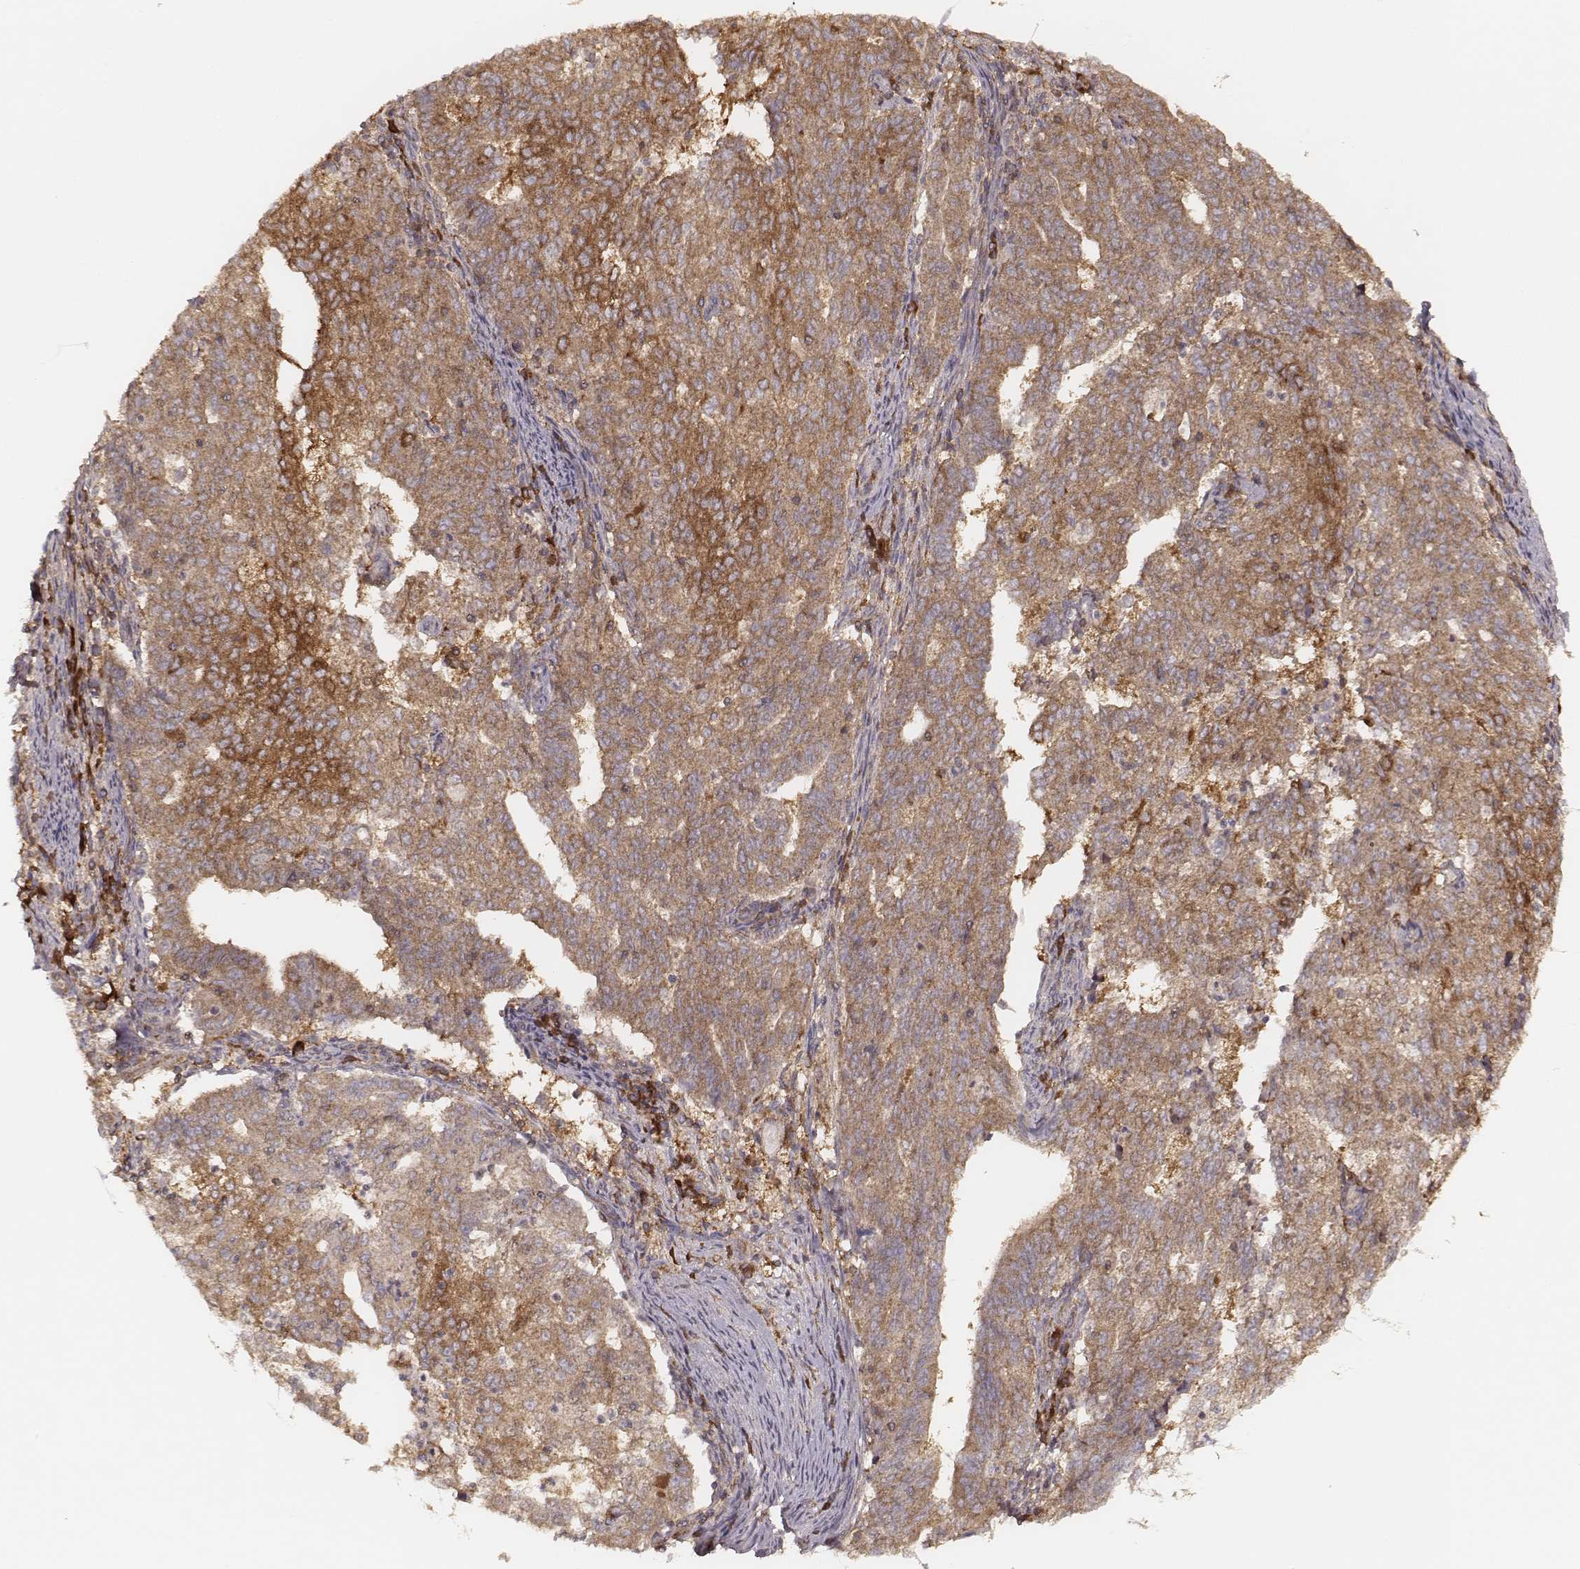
{"staining": {"intensity": "strong", "quantity": "<25%", "location": "cytoplasmic/membranous"}, "tissue": "endometrial cancer", "cell_type": "Tumor cells", "image_type": "cancer", "snomed": [{"axis": "morphology", "description": "Adenocarcinoma, NOS"}, {"axis": "topography", "description": "Endometrium"}], "caption": "Endometrial cancer (adenocarcinoma) tissue displays strong cytoplasmic/membranous positivity in about <25% of tumor cells, visualized by immunohistochemistry.", "gene": "CARS1", "patient": {"sex": "female", "age": 82}}